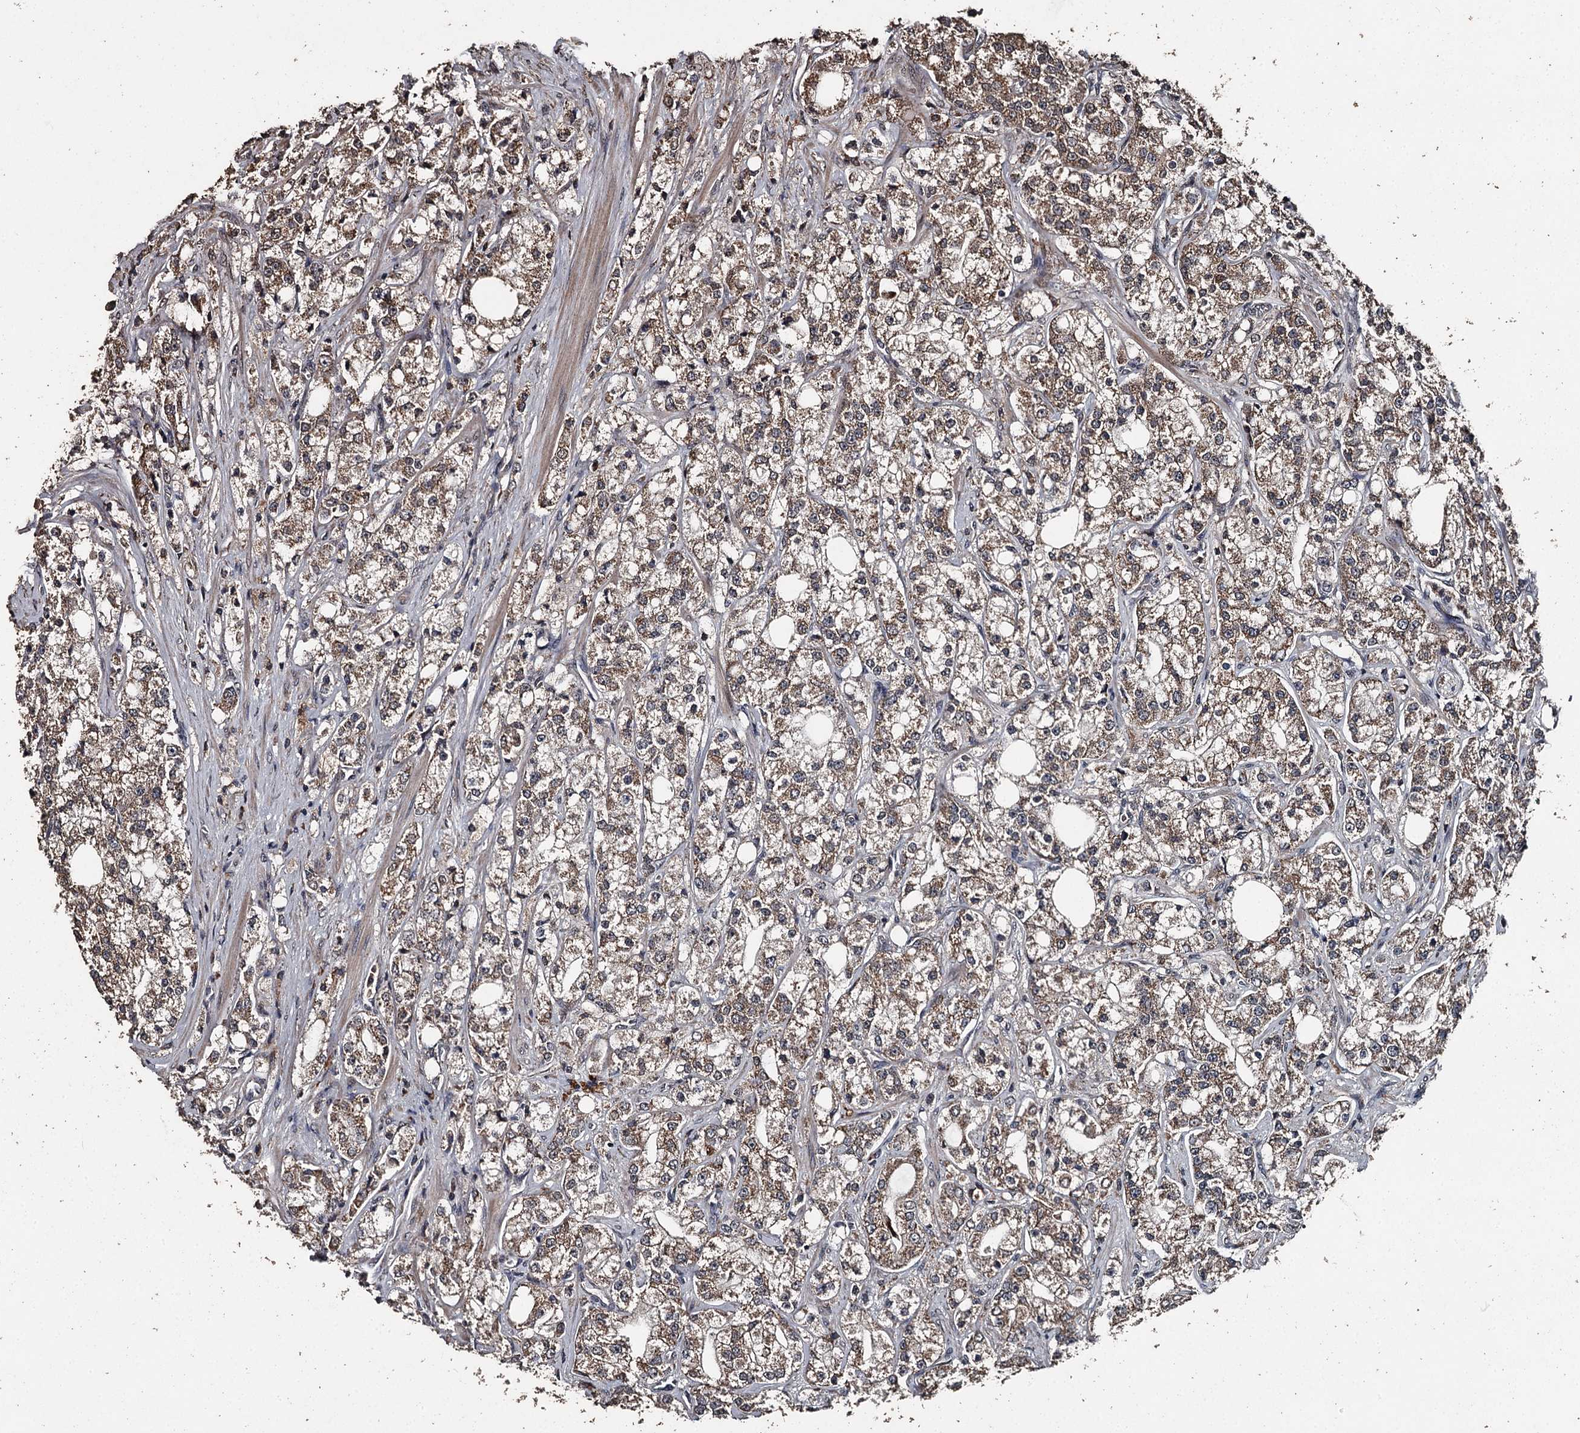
{"staining": {"intensity": "strong", "quantity": ">75%", "location": "cytoplasmic/membranous"}, "tissue": "prostate cancer", "cell_type": "Tumor cells", "image_type": "cancer", "snomed": [{"axis": "morphology", "description": "Adenocarcinoma, High grade"}, {"axis": "topography", "description": "Prostate"}], "caption": "A brown stain labels strong cytoplasmic/membranous expression of a protein in human adenocarcinoma (high-grade) (prostate) tumor cells.", "gene": "WIPI1", "patient": {"sex": "male", "age": 64}}